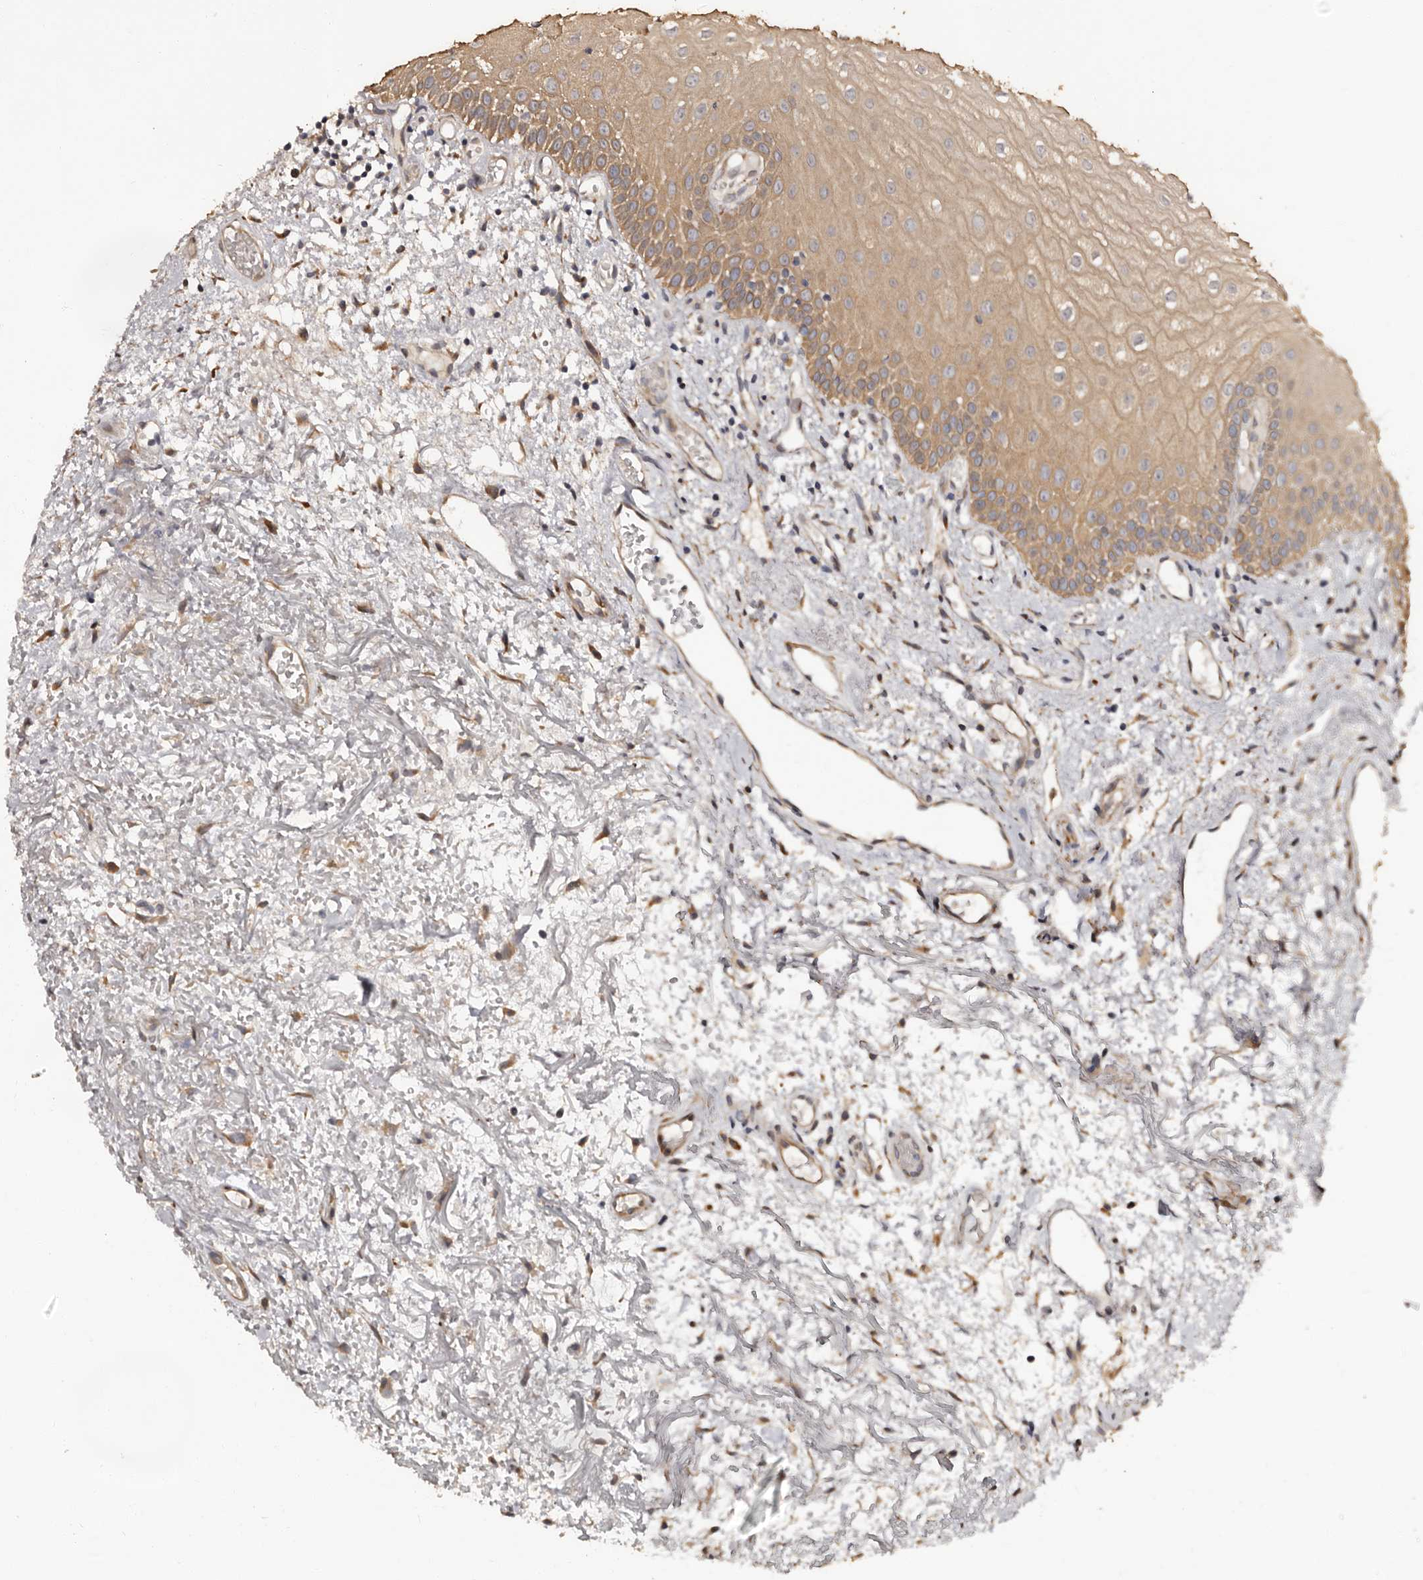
{"staining": {"intensity": "moderate", "quantity": ">75%", "location": "cytoplasmic/membranous"}, "tissue": "oral mucosa", "cell_type": "Squamous epithelial cells", "image_type": "normal", "snomed": [{"axis": "morphology", "description": "Normal tissue, NOS"}, {"axis": "topography", "description": "Oral tissue"}], "caption": "Human oral mucosa stained with a brown dye demonstrates moderate cytoplasmic/membranous positive expression in about >75% of squamous epithelial cells.", "gene": "TBC1D22B", "patient": {"sex": "male", "age": 52}}